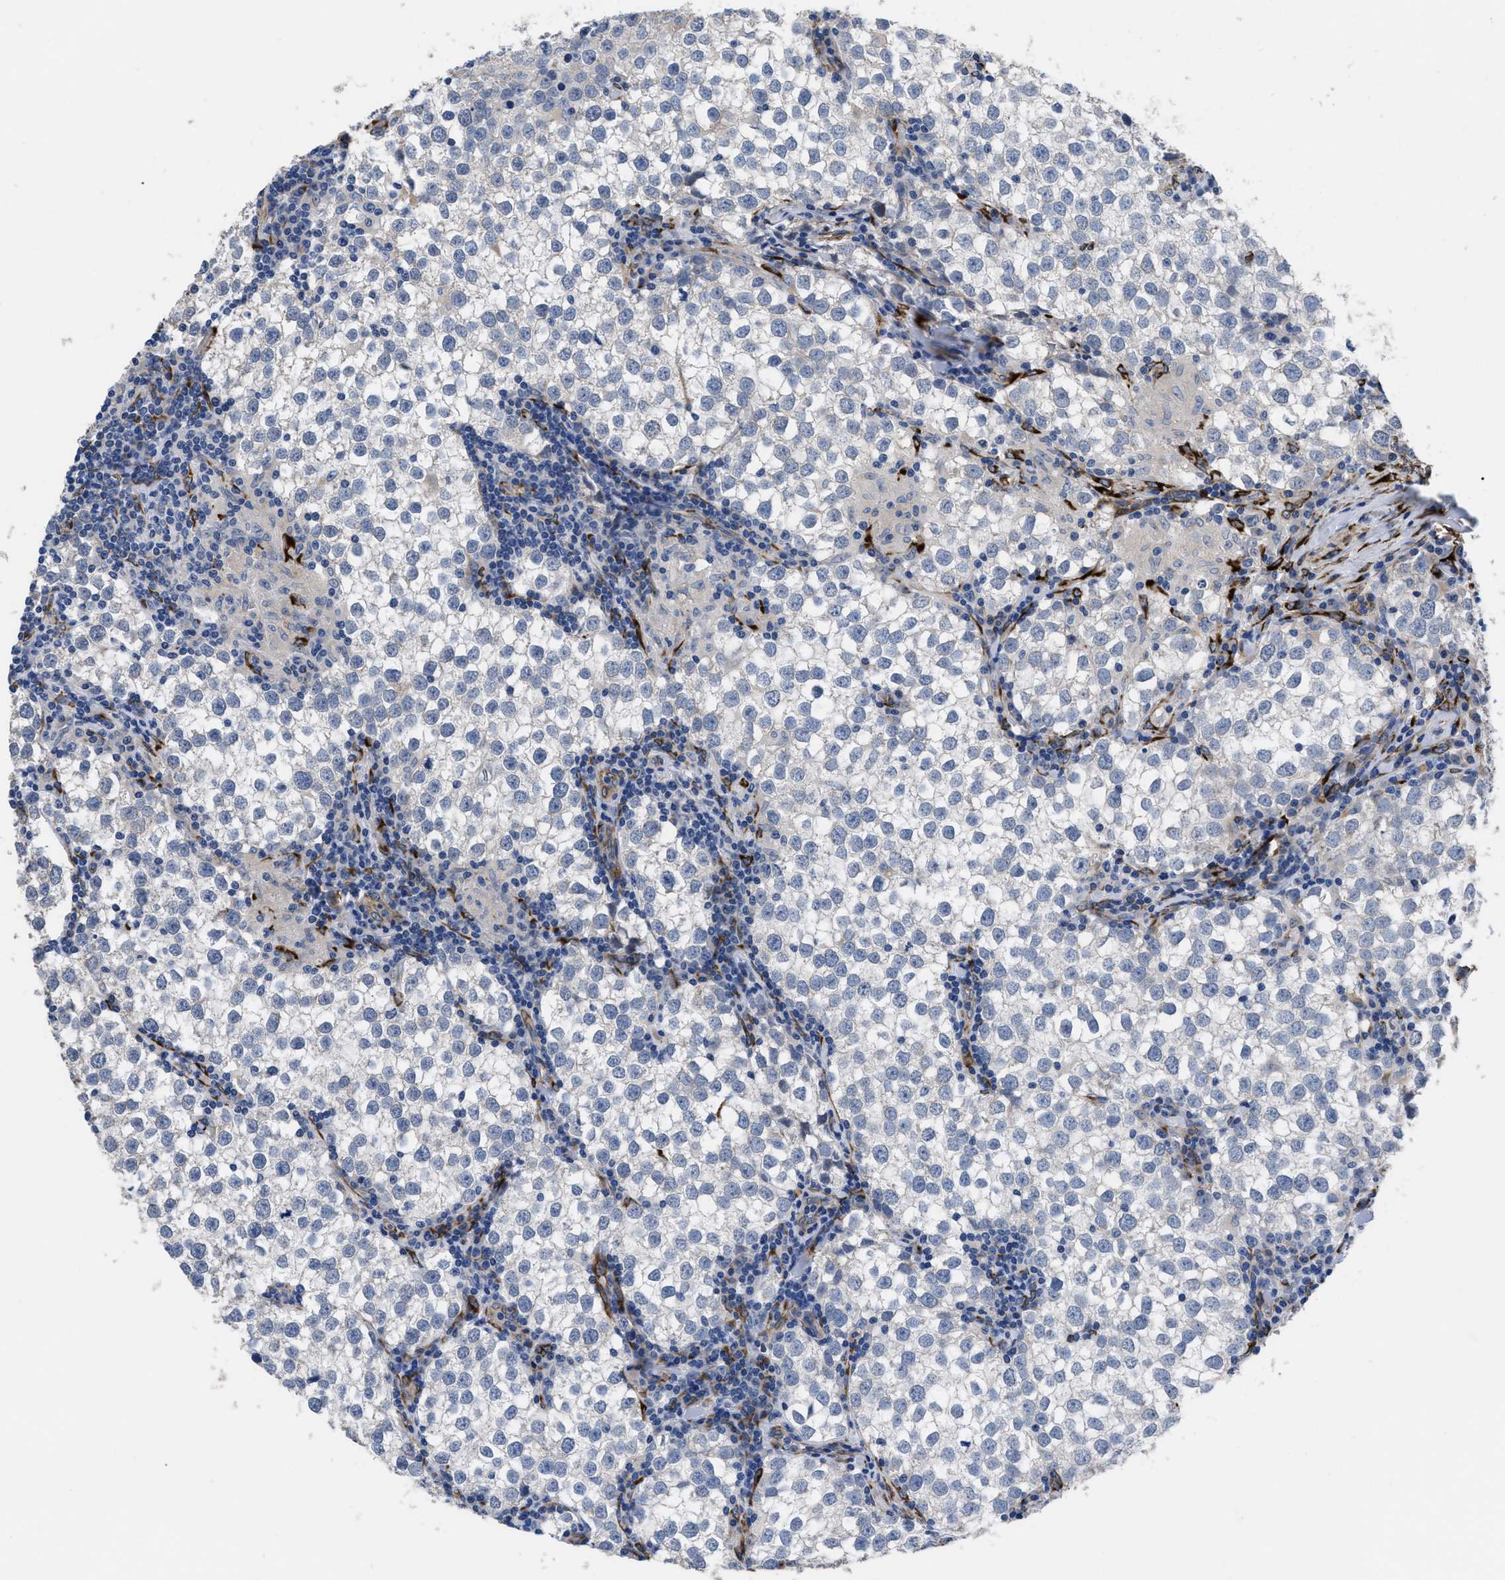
{"staining": {"intensity": "negative", "quantity": "none", "location": "none"}, "tissue": "testis cancer", "cell_type": "Tumor cells", "image_type": "cancer", "snomed": [{"axis": "morphology", "description": "Seminoma, NOS"}, {"axis": "morphology", "description": "Carcinoma, Embryonal, NOS"}, {"axis": "topography", "description": "Testis"}], "caption": "Immunohistochemistry (IHC) micrograph of neoplastic tissue: human seminoma (testis) stained with DAB (3,3'-diaminobenzidine) reveals no significant protein positivity in tumor cells.", "gene": "SQLE", "patient": {"sex": "male", "age": 36}}